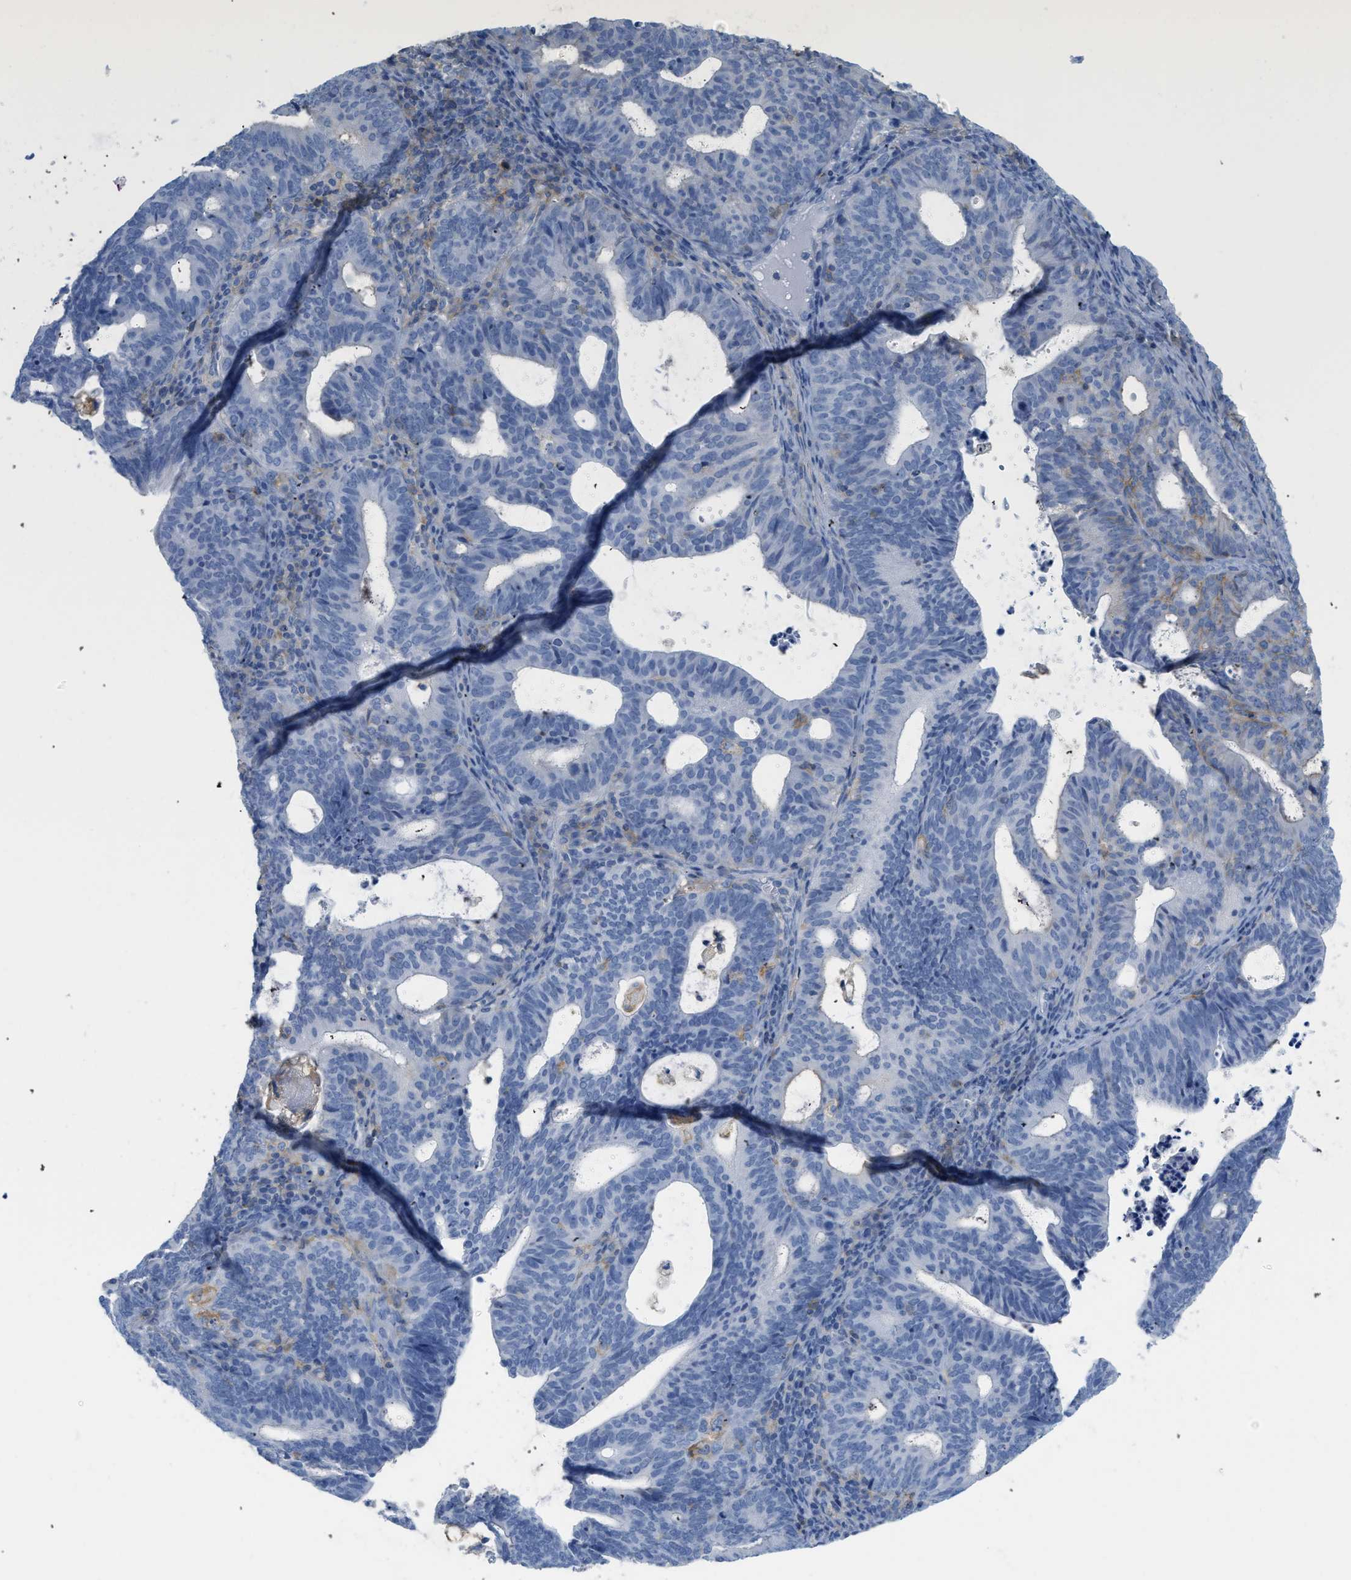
{"staining": {"intensity": "negative", "quantity": "none", "location": "none"}, "tissue": "endometrial cancer", "cell_type": "Tumor cells", "image_type": "cancer", "snomed": [{"axis": "morphology", "description": "Adenocarcinoma, NOS"}, {"axis": "topography", "description": "Uterus"}], "caption": "This is an immunohistochemistry (IHC) image of human endometrial adenocarcinoma. There is no expression in tumor cells.", "gene": "SLC3A2", "patient": {"sex": "female", "age": 83}}